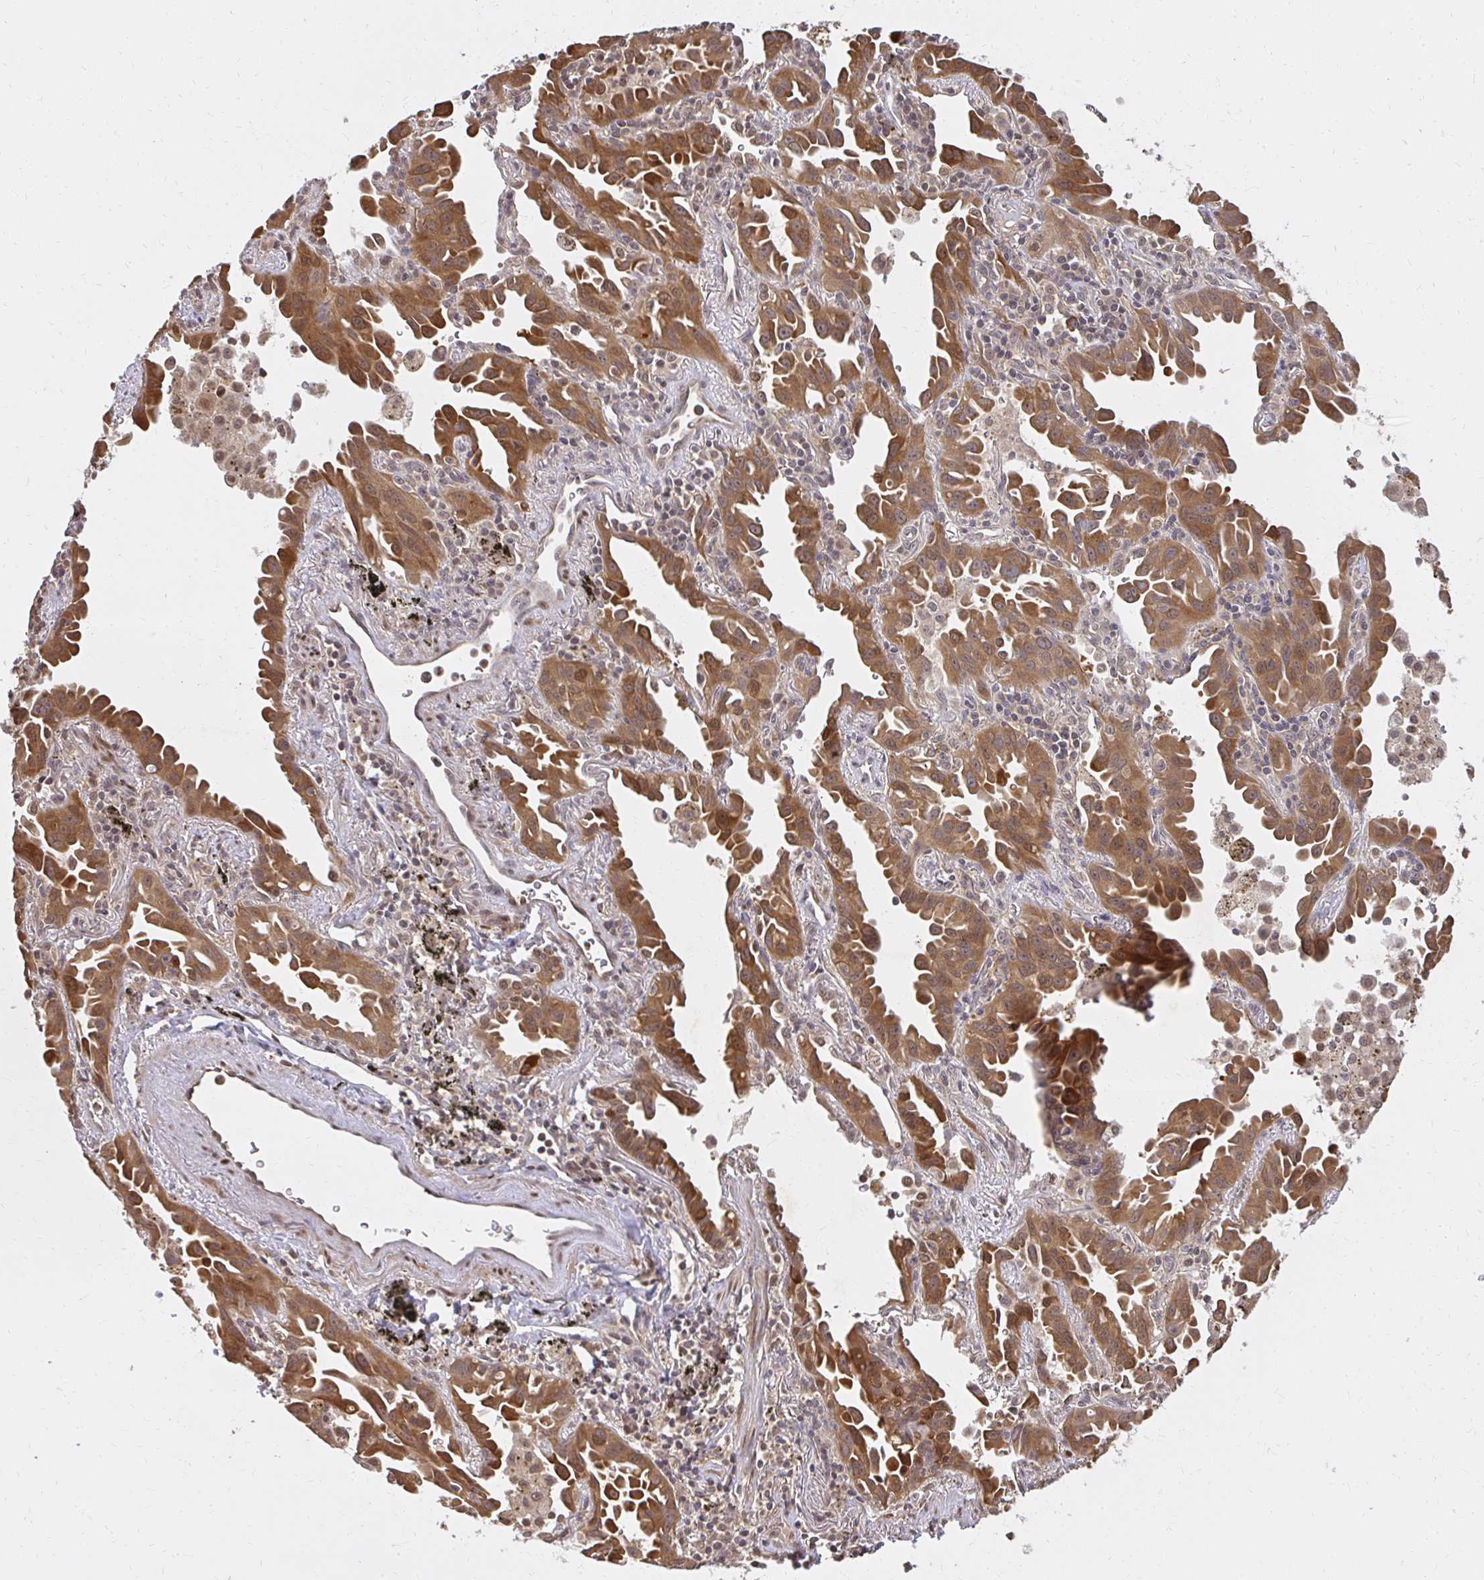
{"staining": {"intensity": "strong", "quantity": ">75%", "location": "cytoplasmic/membranous,nuclear"}, "tissue": "lung cancer", "cell_type": "Tumor cells", "image_type": "cancer", "snomed": [{"axis": "morphology", "description": "Adenocarcinoma, NOS"}, {"axis": "topography", "description": "Lung"}], "caption": "Immunohistochemical staining of lung cancer (adenocarcinoma) demonstrates high levels of strong cytoplasmic/membranous and nuclear expression in approximately >75% of tumor cells. (DAB = brown stain, brightfield microscopy at high magnification).", "gene": "LARS2", "patient": {"sex": "male", "age": 68}}